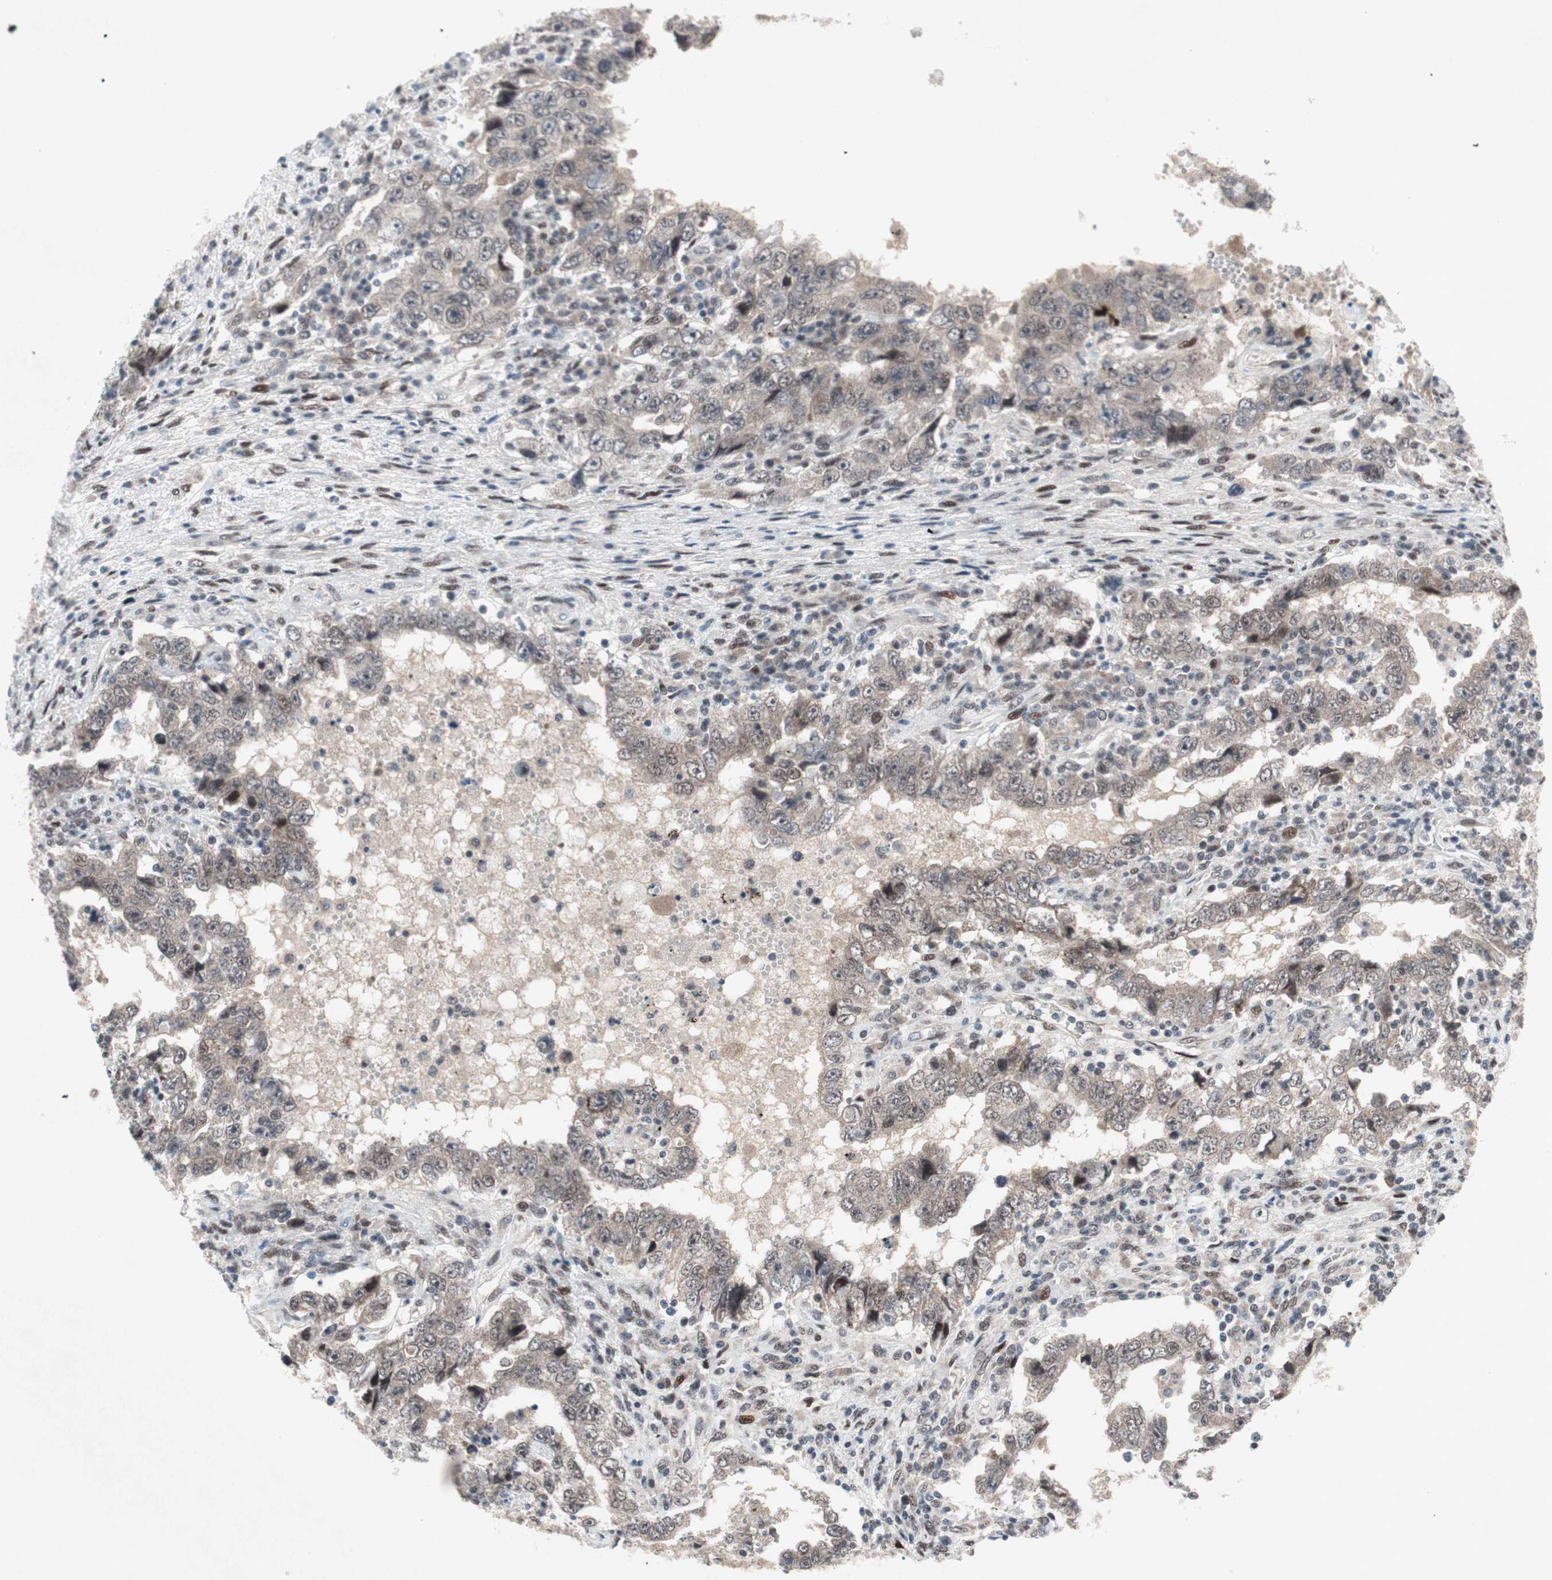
{"staining": {"intensity": "weak", "quantity": ">75%", "location": "cytoplasmic/membranous,nuclear"}, "tissue": "testis cancer", "cell_type": "Tumor cells", "image_type": "cancer", "snomed": [{"axis": "morphology", "description": "Carcinoma, Embryonal, NOS"}, {"axis": "topography", "description": "Testis"}], "caption": "Immunohistochemistry (IHC) staining of testis cancer (embryonal carcinoma), which displays low levels of weak cytoplasmic/membranous and nuclear positivity in about >75% of tumor cells indicating weak cytoplasmic/membranous and nuclear protein expression. The staining was performed using DAB (brown) for protein detection and nuclei were counterstained in hematoxylin (blue).", "gene": "TCF12", "patient": {"sex": "male", "age": 26}}